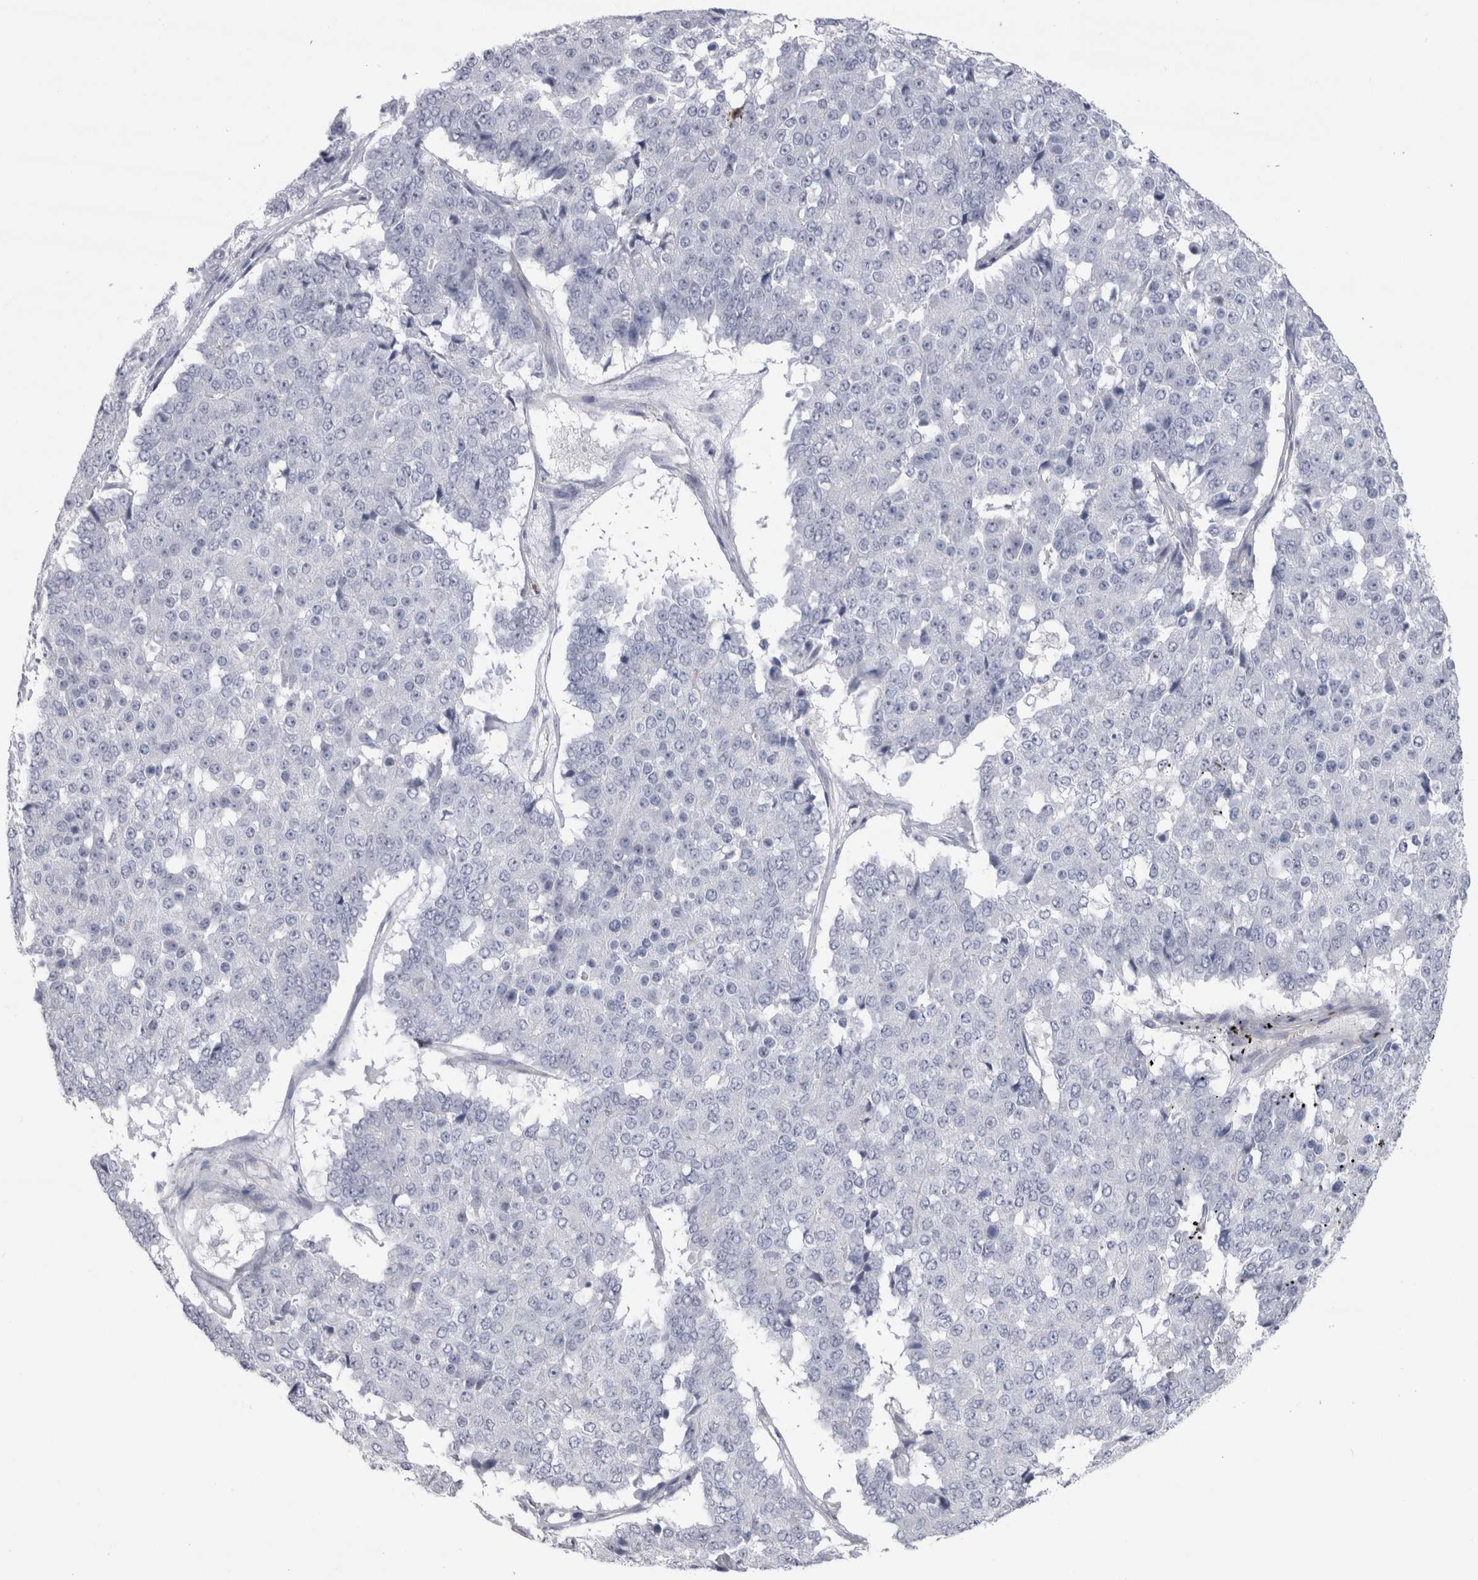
{"staining": {"intensity": "negative", "quantity": "none", "location": "none"}, "tissue": "pancreatic cancer", "cell_type": "Tumor cells", "image_type": "cancer", "snomed": [{"axis": "morphology", "description": "Adenocarcinoma, NOS"}, {"axis": "topography", "description": "Pancreas"}], "caption": "Immunohistochemistry (IHC) photomicrograph of pancreatic adenocarcinoma stained for a protein (brown), which displays no positivity in tumor cells.", "gene": "CDH17", "patient": {"sex": "male", "age": 50}}